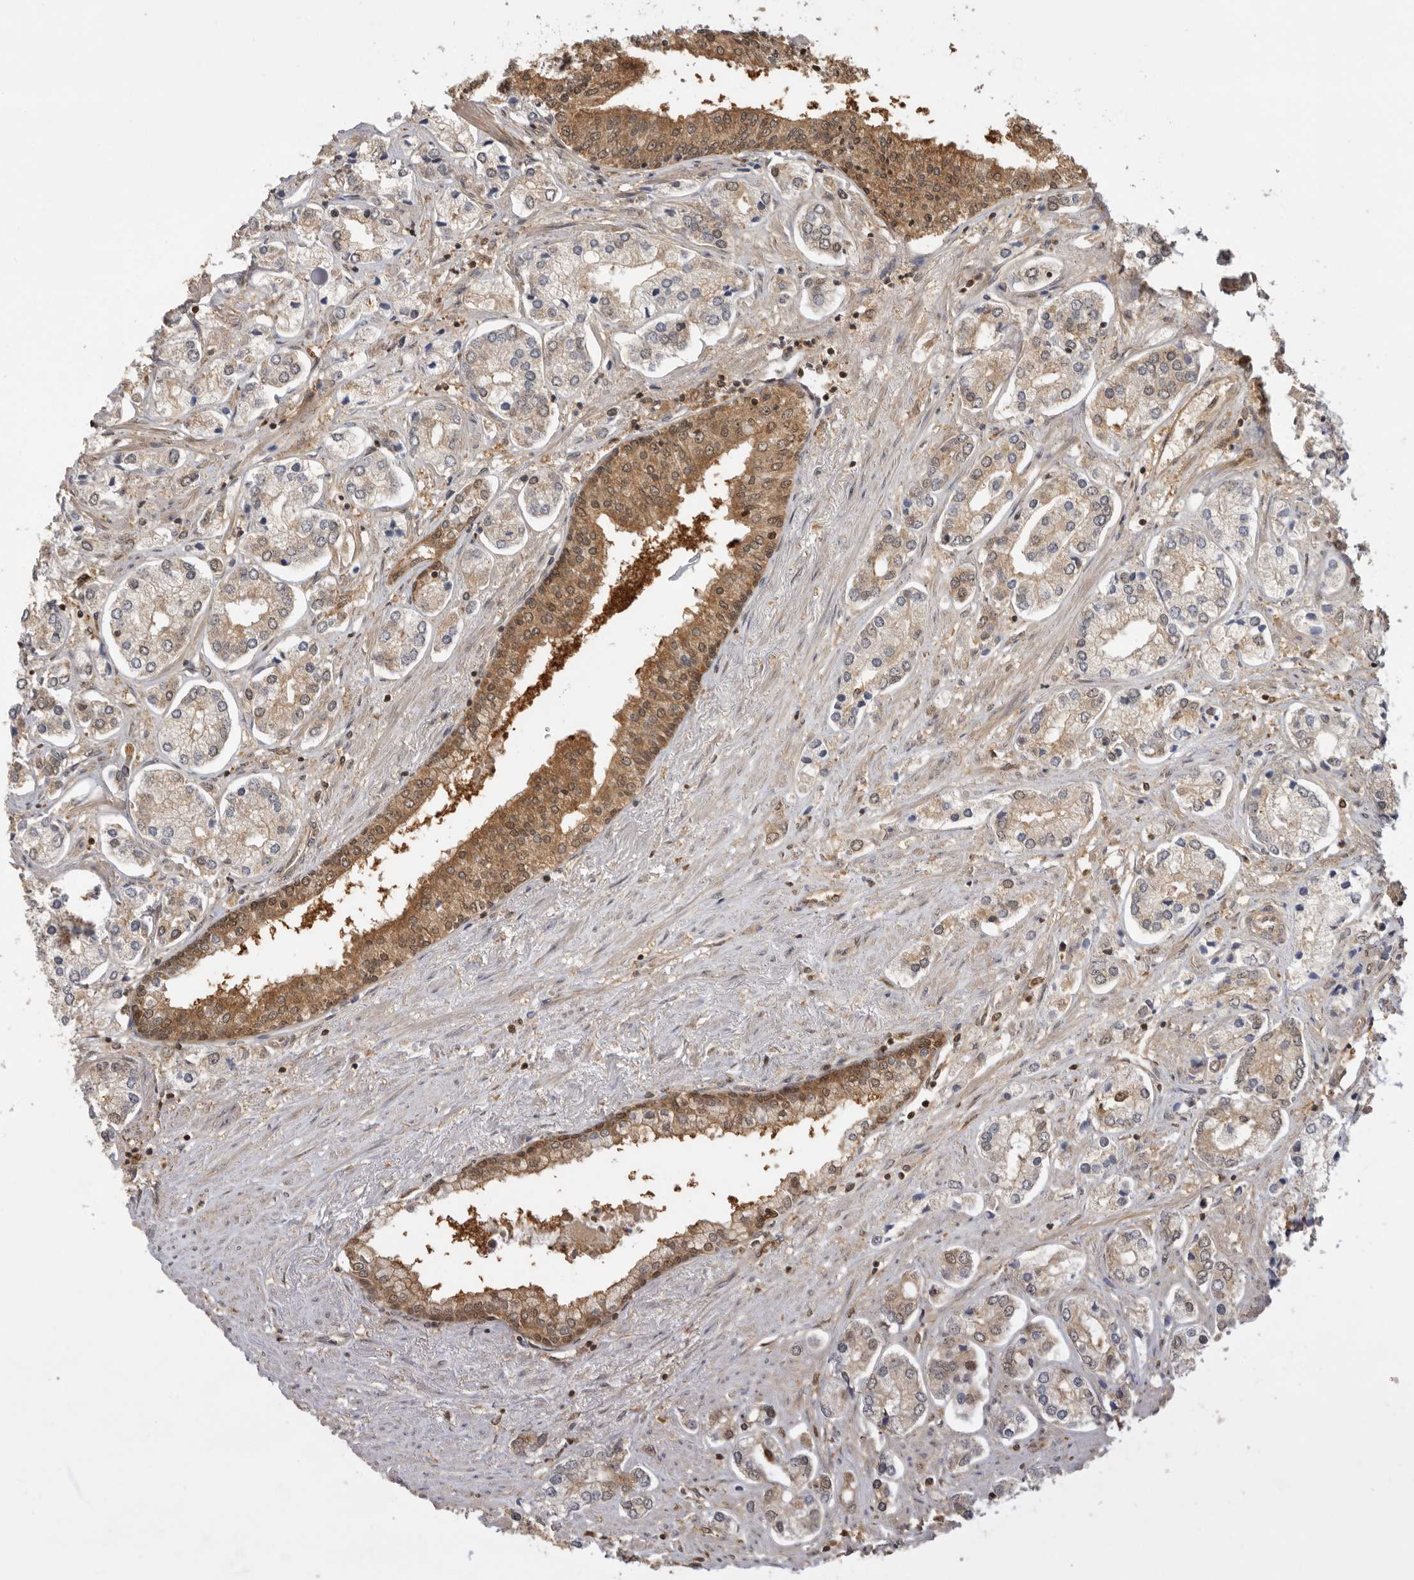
{"staining": {"intensity": "moderate", "quantity": "<25%", "location": "cytoplasmic/membranous,nuclear"}, "tissue": "prostate cancer", "cell_type": "Tumor cells", "image_type": "cancer", "snomed": [{"axis": "morphology", "description": "Adenocarcinoma, High grade"}, {"axis": "topography", "description": "Prostate"}], "caption": "Human prostate cancer stained with a protein marker shows moderate staining in tumor cells.", "gene": "ADPRS", "patient": {"sex": "male", "age": 66}}